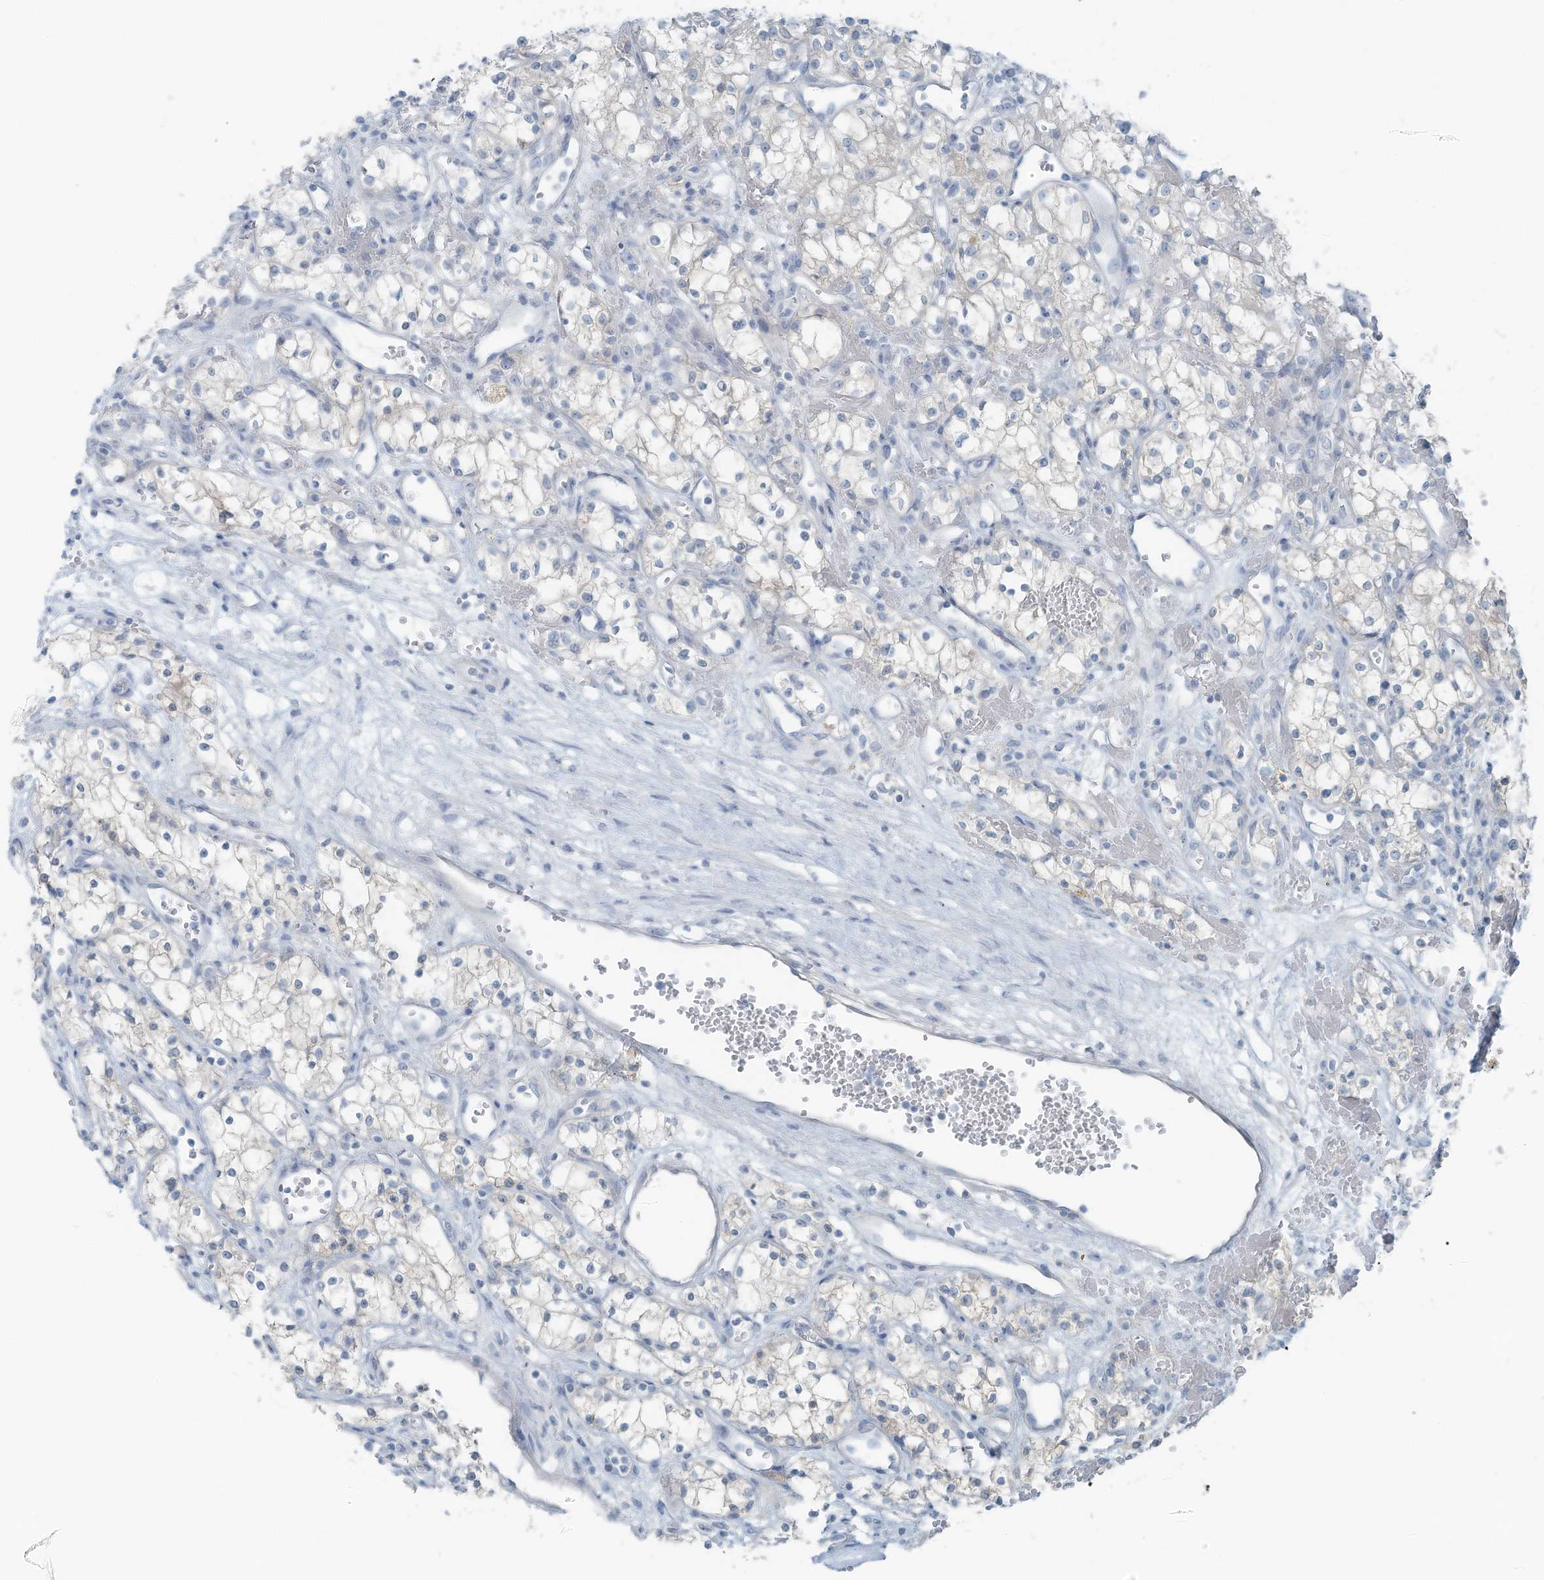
{"staining": {"intensity": "negative", "quantity": "none", "location": "none"}, "tissue": "renal cancer", "cell_type": "Tumor cells", "image_type": "cancer", "snomed": [{"axis": "morphology", "description": "Adenocarcinoma, NOS"}, {"axis": "topography", "description": "Kidney"}], "caption": "There is no significant staining in tumor cells of renal adenocarcinoma. (Brightfield microscopy of DAB (3,3'-diaminobenzidine) immunohistochemistry at high magnification).", "gene": "SLC25A43", "patient": {"sex": "male", "age": 59}}